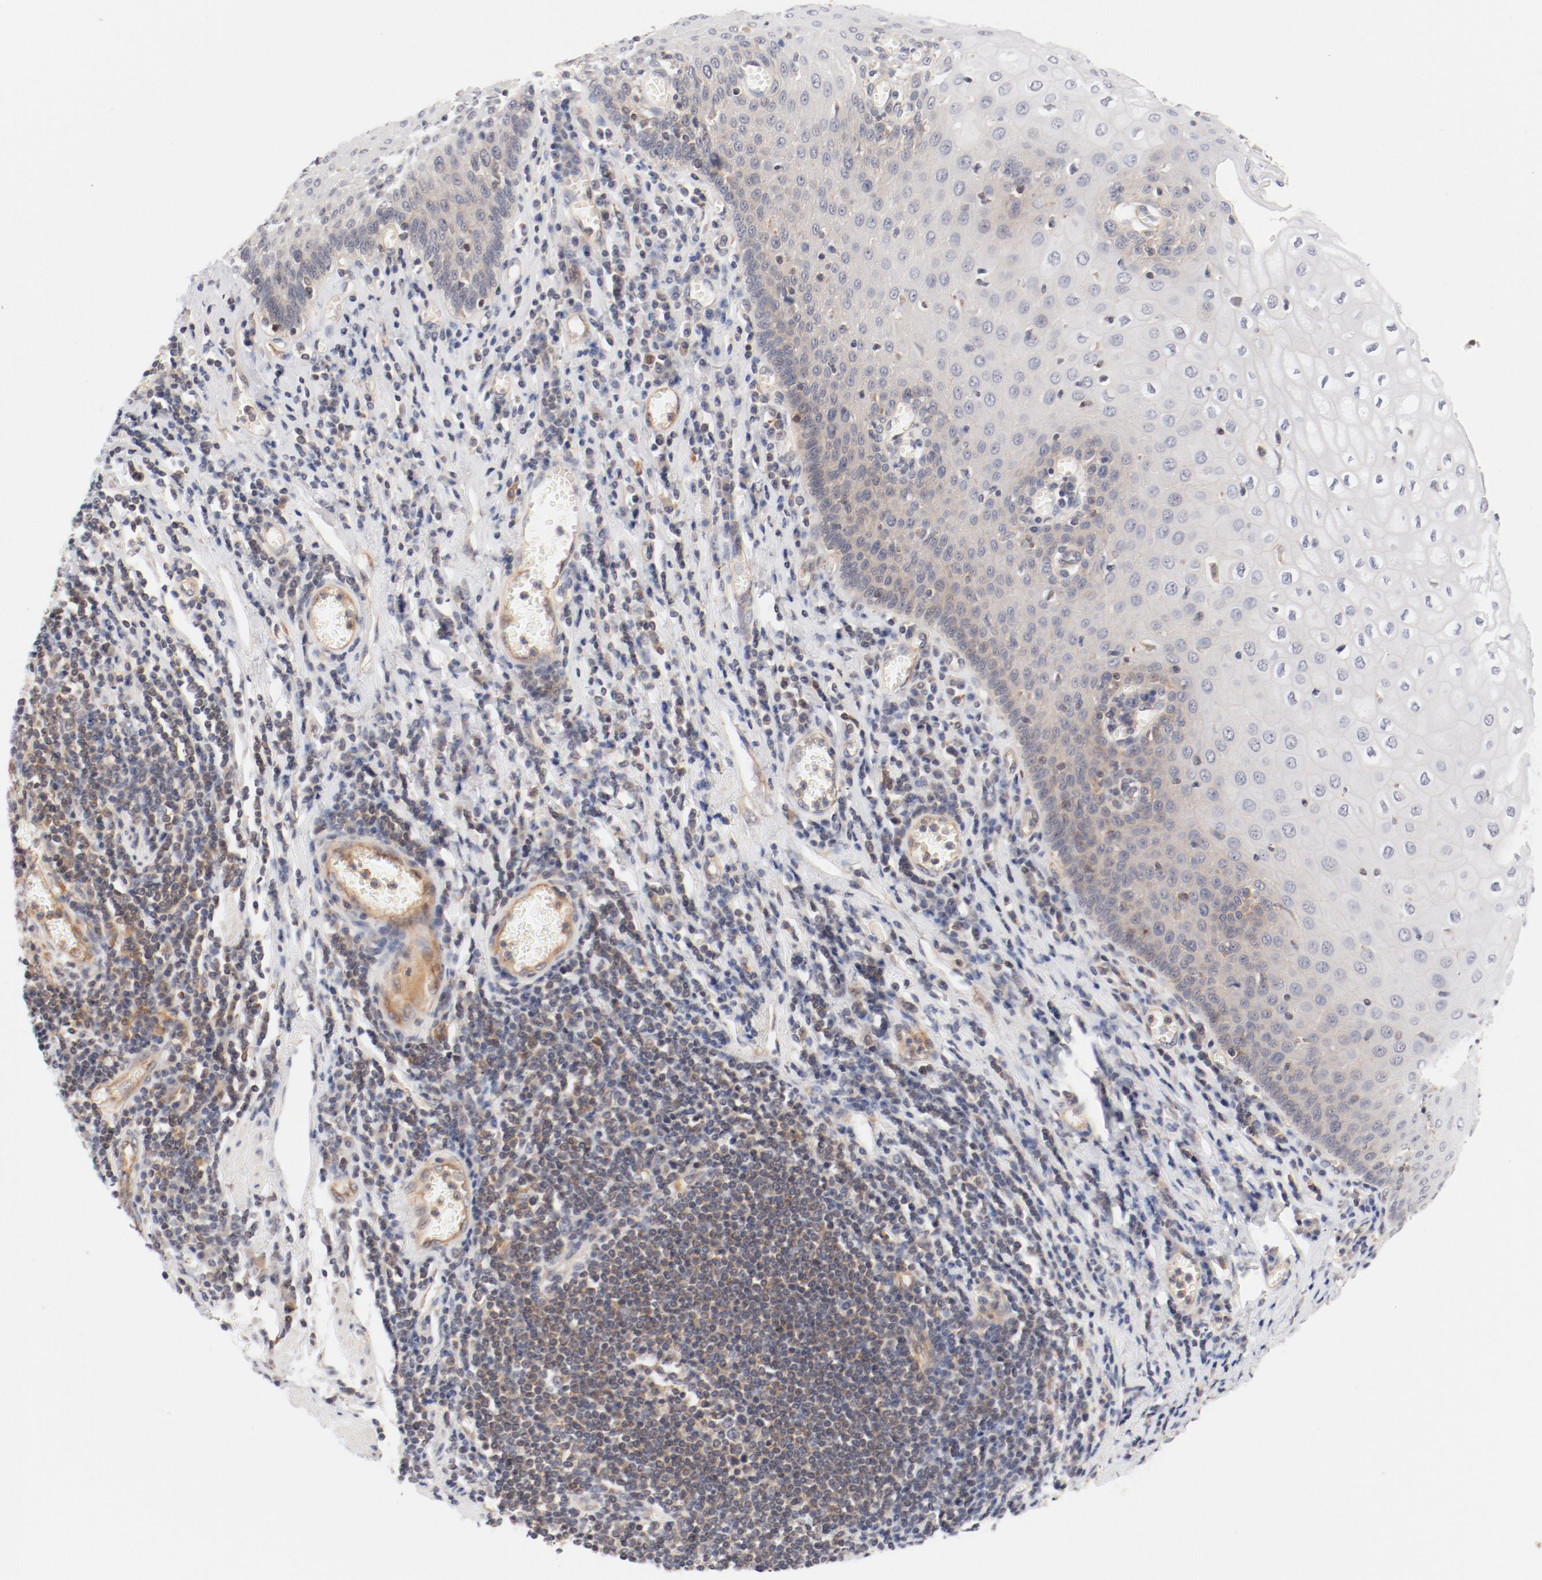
{"staining": {"intensity": "weak", "quantity": "25%-75%", "location": "cytoplasmic/membranous"}, "tissue": "esophagus", "cell_type": "Squamous epithelial cells", "image_type": "normal", "snomed": [{"axis": "morphology", "description": "Normal tissue, NOS"}, {"axis": "morphology", "description": "Squamous cell carcinoma, NOS"}, {"axis": "topography", "description": "Esophagus"}], "caption": "Human esophagus stained with a brown dye displays weak cytoplasmic/membranous positive positivity in approximately 25%-75% of squamous epithelial cells.", "gene": "ZNF267", "patient": {"sex": "male", "age": 65}}